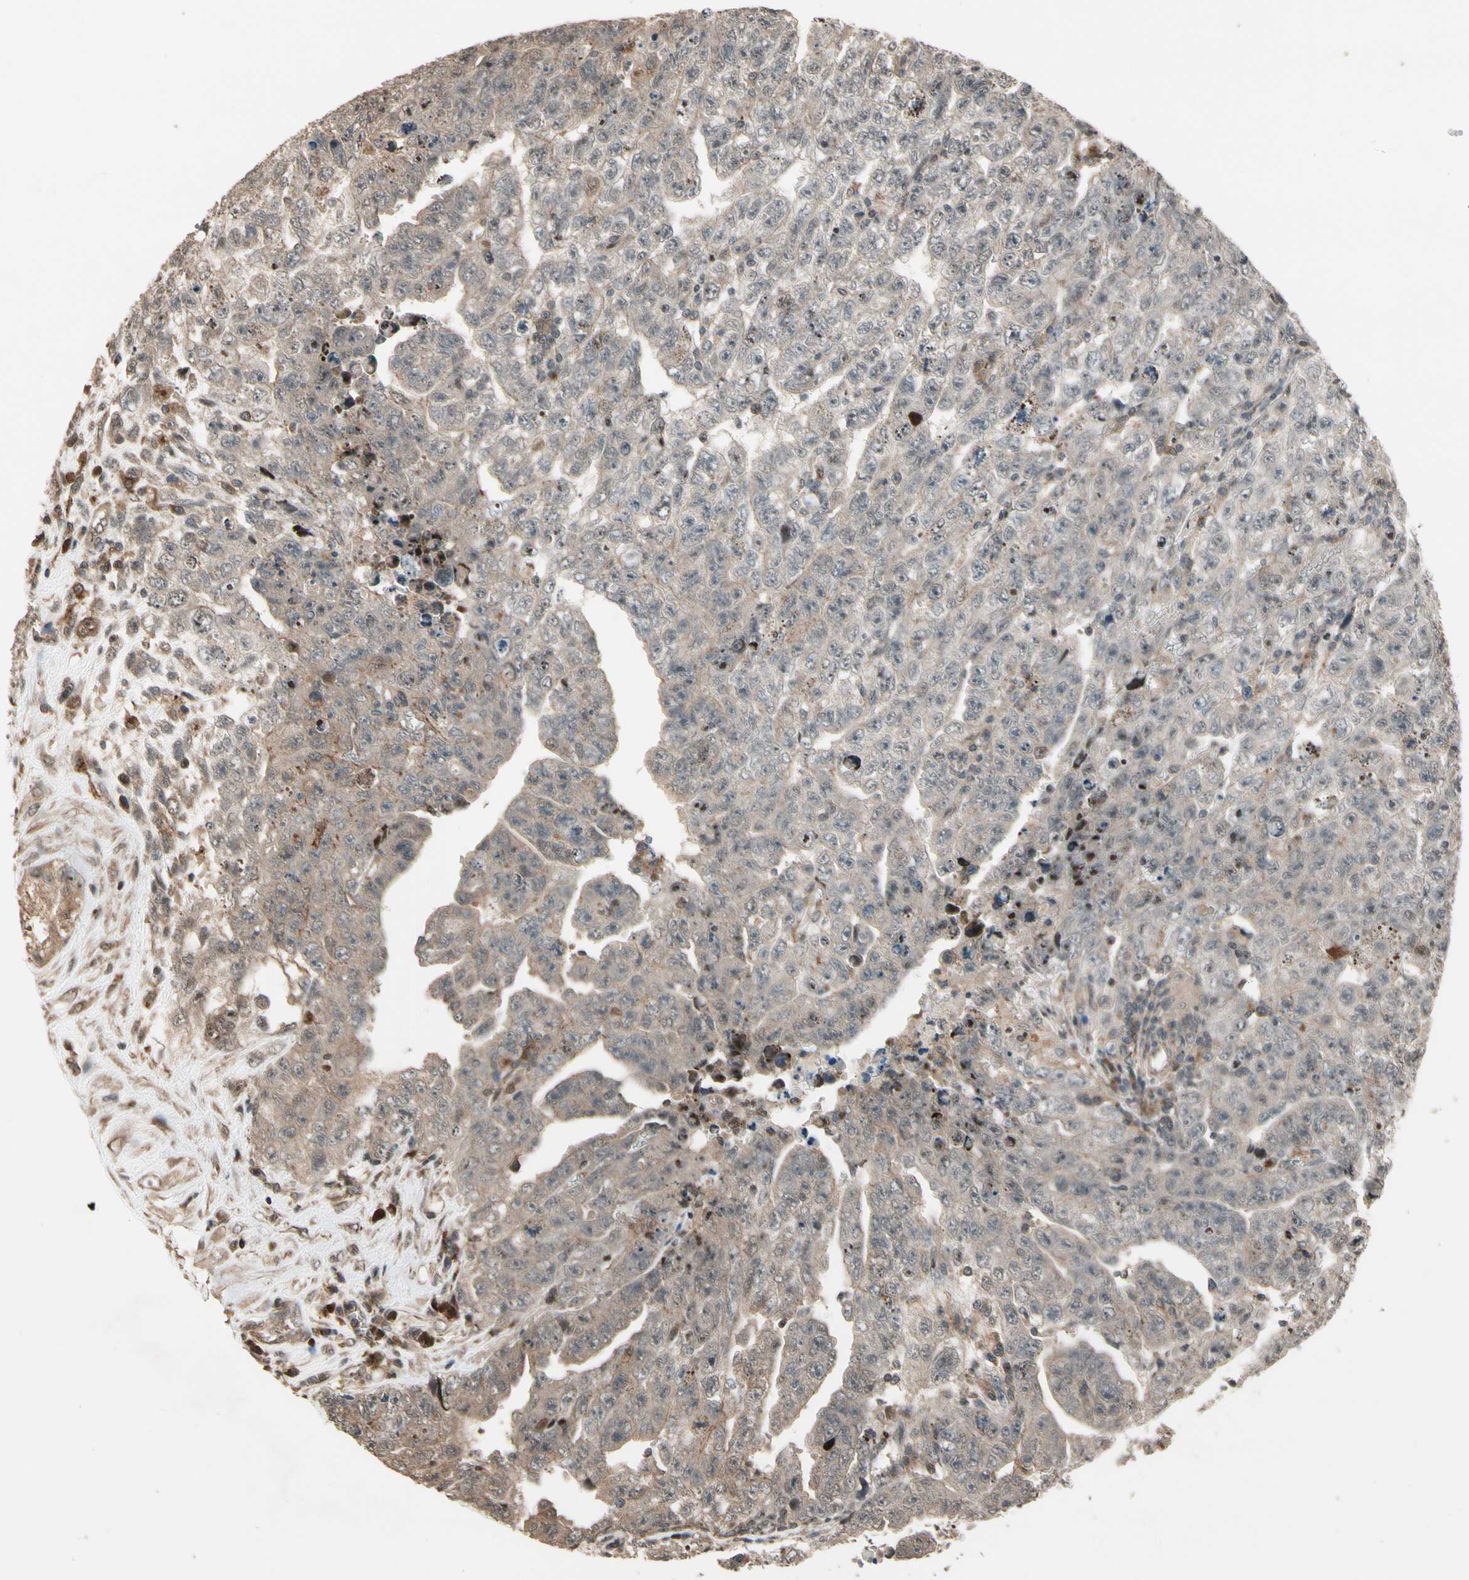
{"staining": {"intensity": "weak", "quantity": "25%-75%", "location": "cytoplasmic/membranous"}, "tissue": "testis cancer", "cell_type": "Tumor cells", "image_type": "cancer", "snomed": [{"axis": "morphology", "description": "Carcinoma, Embryonal, NOS"}, {"axis": "topography", "description": "Testis"}], "caption": "Testis cancer (embryonal carcinoma) tissue demonstrates weak cytoplasmic/membranous expression in approximately 25%-75% of tumor cells, visualized by immunohistochemistry. (IHC, brightfield microscopy, high magnification).", "gene": "CSF1R", "patient": {"sex": "male", "age": 28}}